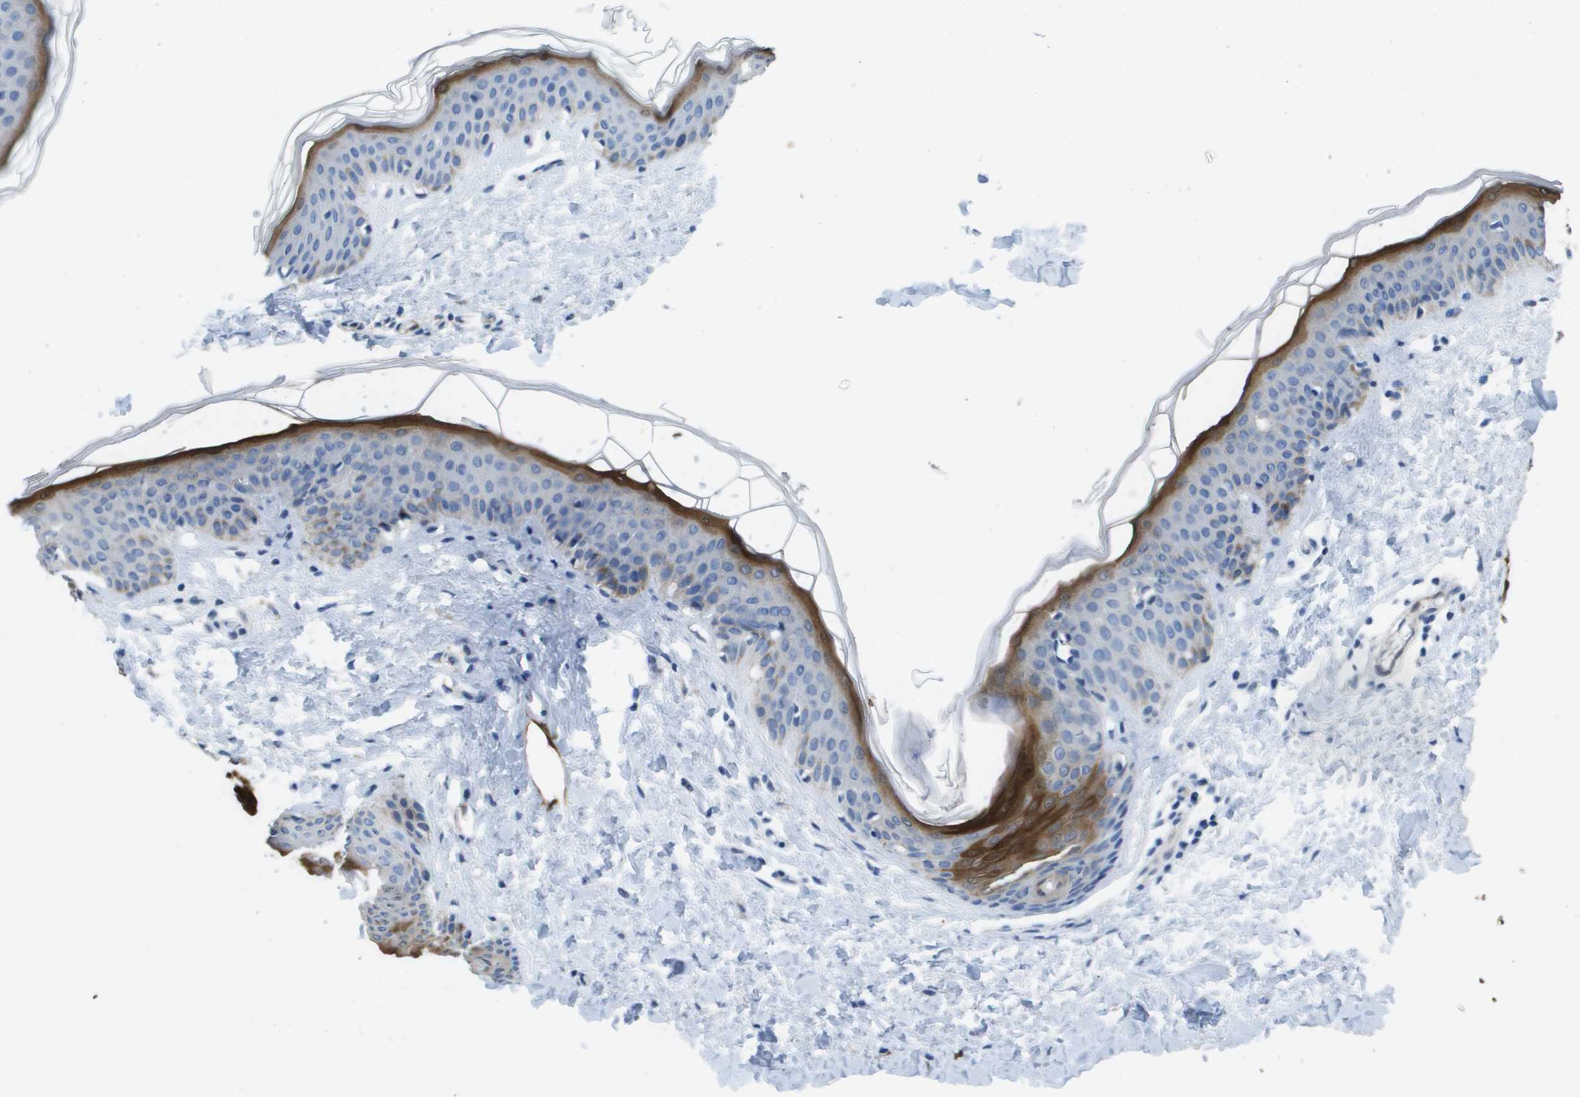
{"staining": {"intensity": "negative", "quantity": "none", "location": "none"}, "tissue": "skin", "cell_type": "Fibroblasts", "image_type": "normal", "snomed": [{"axis": "morphology", "description": "Normal tissue, NOS"}, {"axis": "topography", "description": "Skin"}], "caption": "Skin was stained to show a protein in brown. There is no significant positivity in fibroblasts. Brightfield microscopy of immunohistochemistry stained with DAB (3,3'-diaminobenzidine) (brown) and hematoxylin (blue), captured at high magnification.", "gene": "FABP5", "patient": {"sex": "female", "age": 17}}